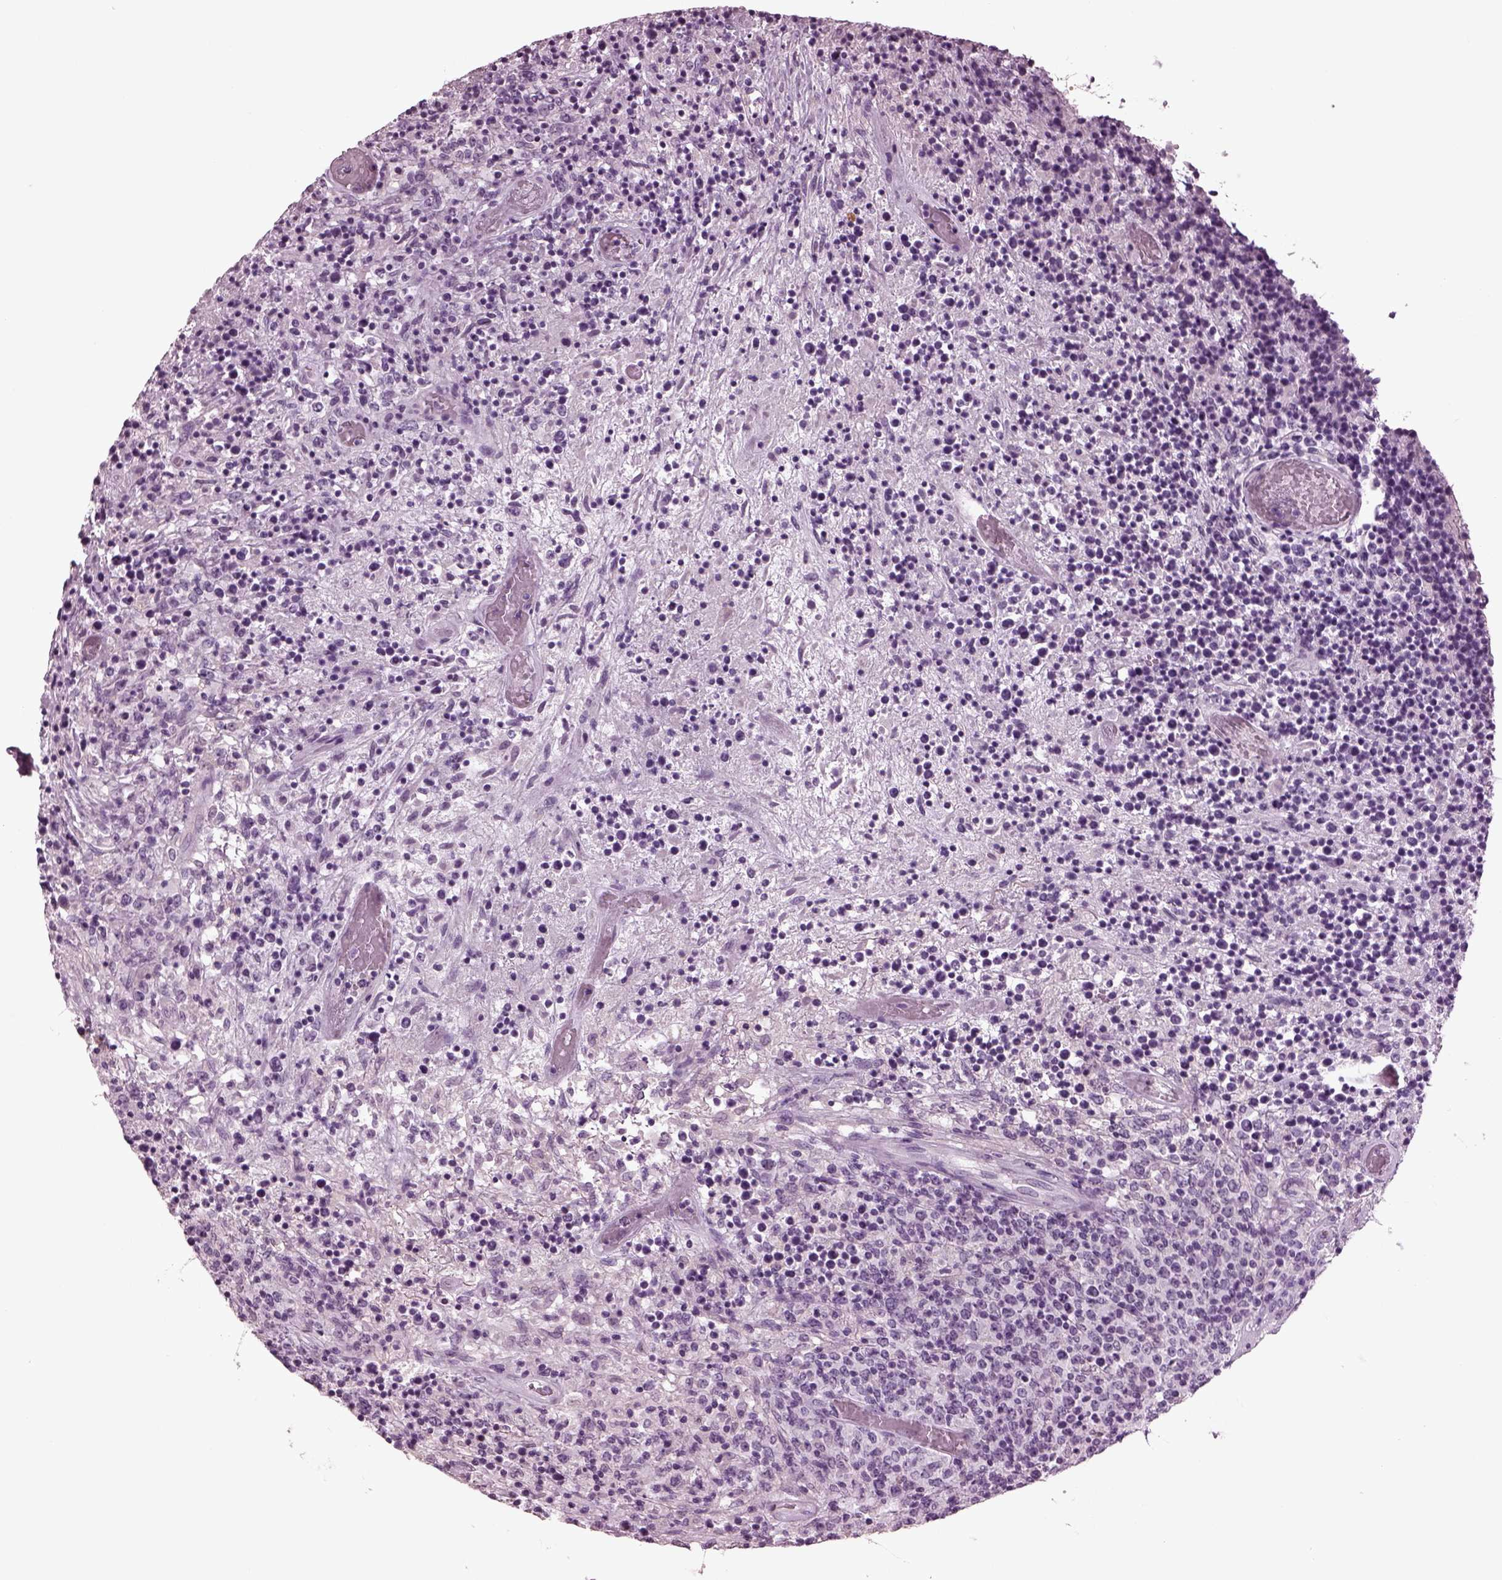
{"staining": {"intensity": "negative", "quantity": "none", "location": "none"}, "tissue": "lymphoma", "cell_type": "Tumor cells", "image_type": "cancer", "snomed": [{"axis": "morphology", "description": "Malignant lymphoma, non-Hodgkin's type, High grade"}, {"axis": "topography", "description": "Lung"}], "caption": "Micrograph shows no significant protein expression in tumor cells of lymphoma. (DAB IHC with hematoxylin counter stain).", "gene": "SLC6A17", "patient": {"sex": "male", "age": 79}}